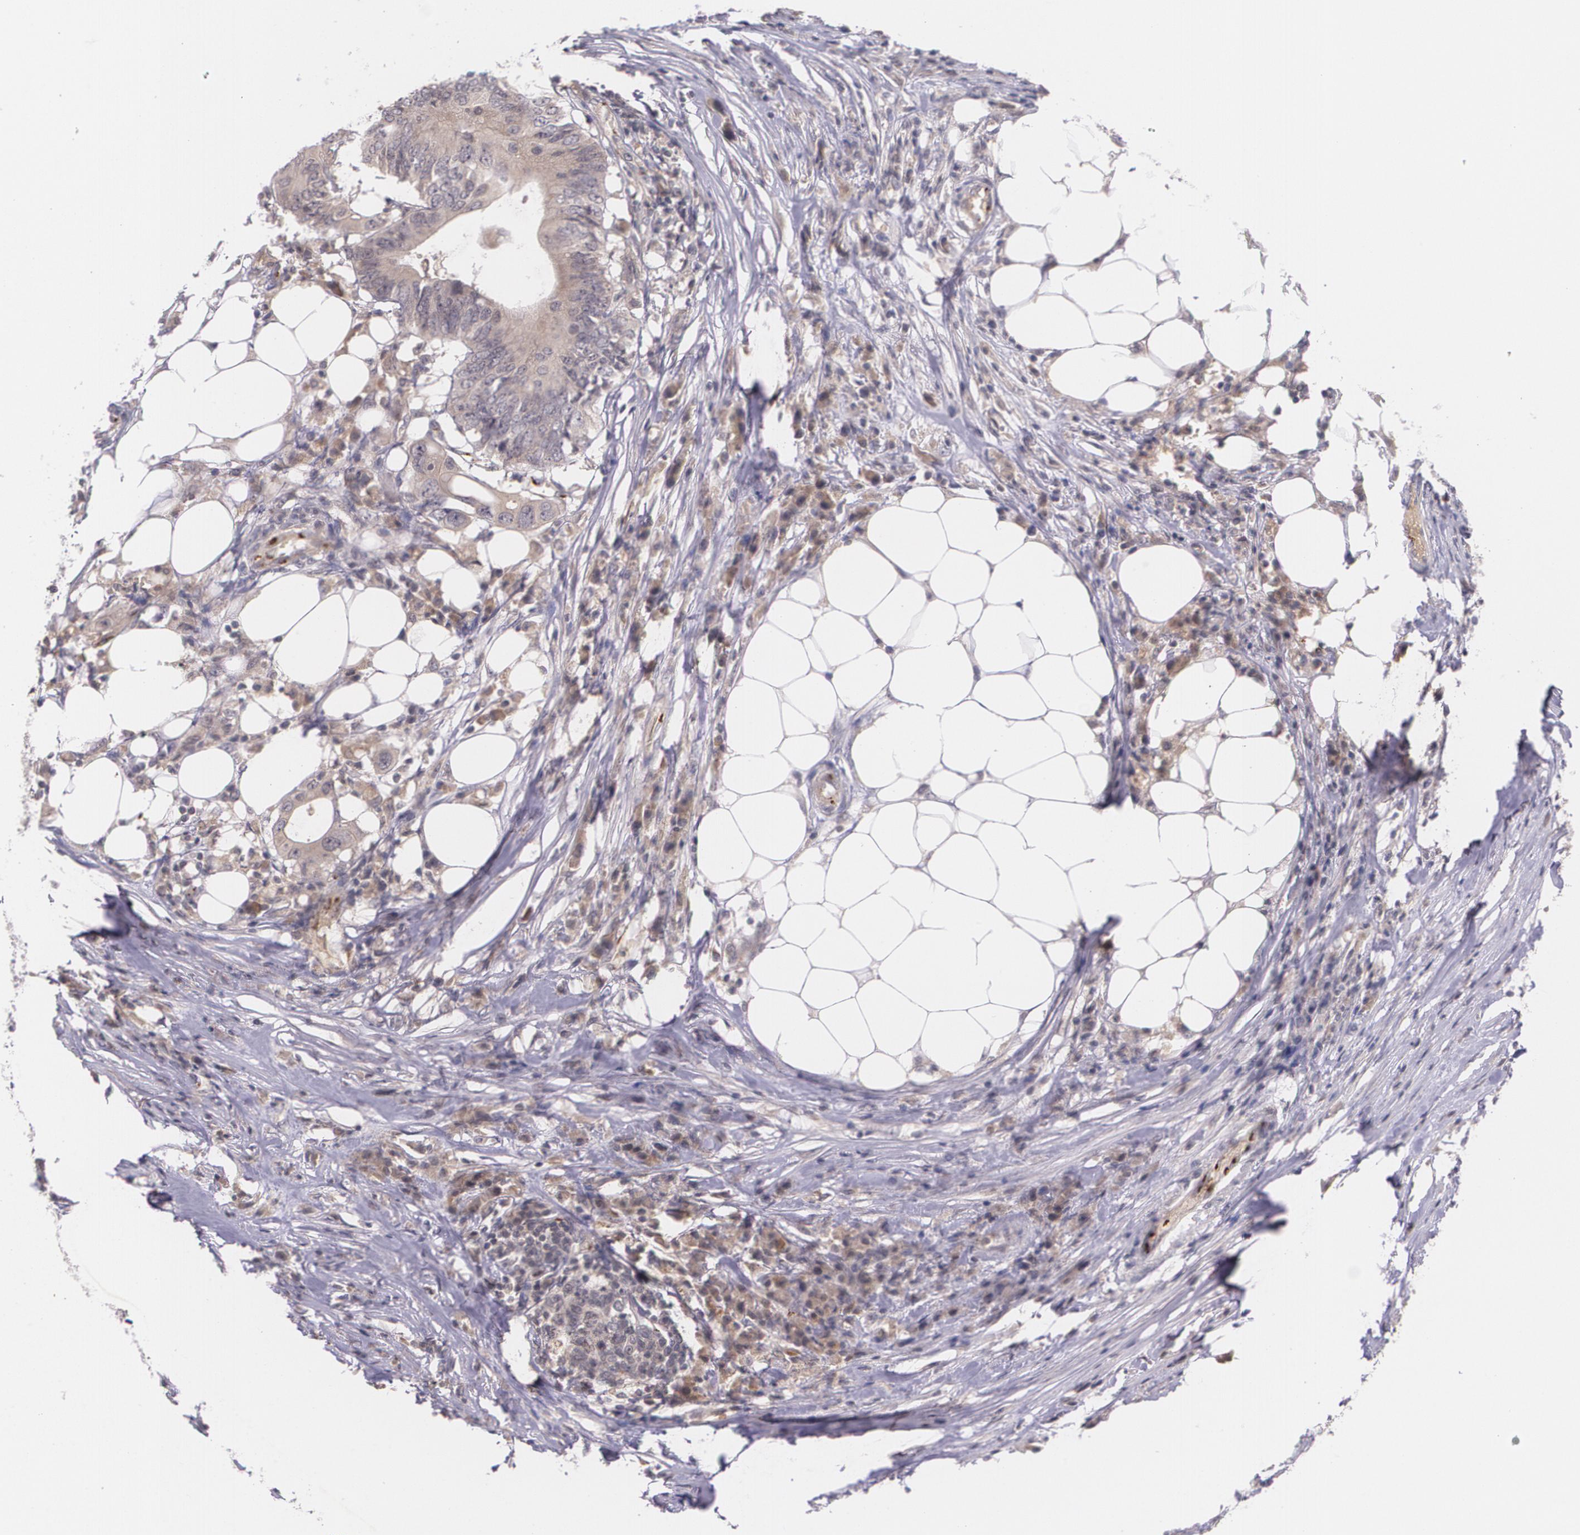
{"staining": {"intensity": "moderate", "quantity": ">75%", "location": "cytoplasmic/membranous"}, "tissue": "colorectal cancer", "cell_type": "Tumor cells", "image_type": "cancer", "snomed": [{"axis": "morphology", "description": "Adenocarcinoma, NOS"}, {"axis": "topography", "description": "Colon"}], "caption": "Colorectal cancer was stained to show a protein in brown. There is medium levels of moderate cytoplasmic/membranous expression in about >75% of tumor cells. Nuclei are stained in blue.", "gene": "TM4SF1", "patient": {"sex": "male", "age": 71}}